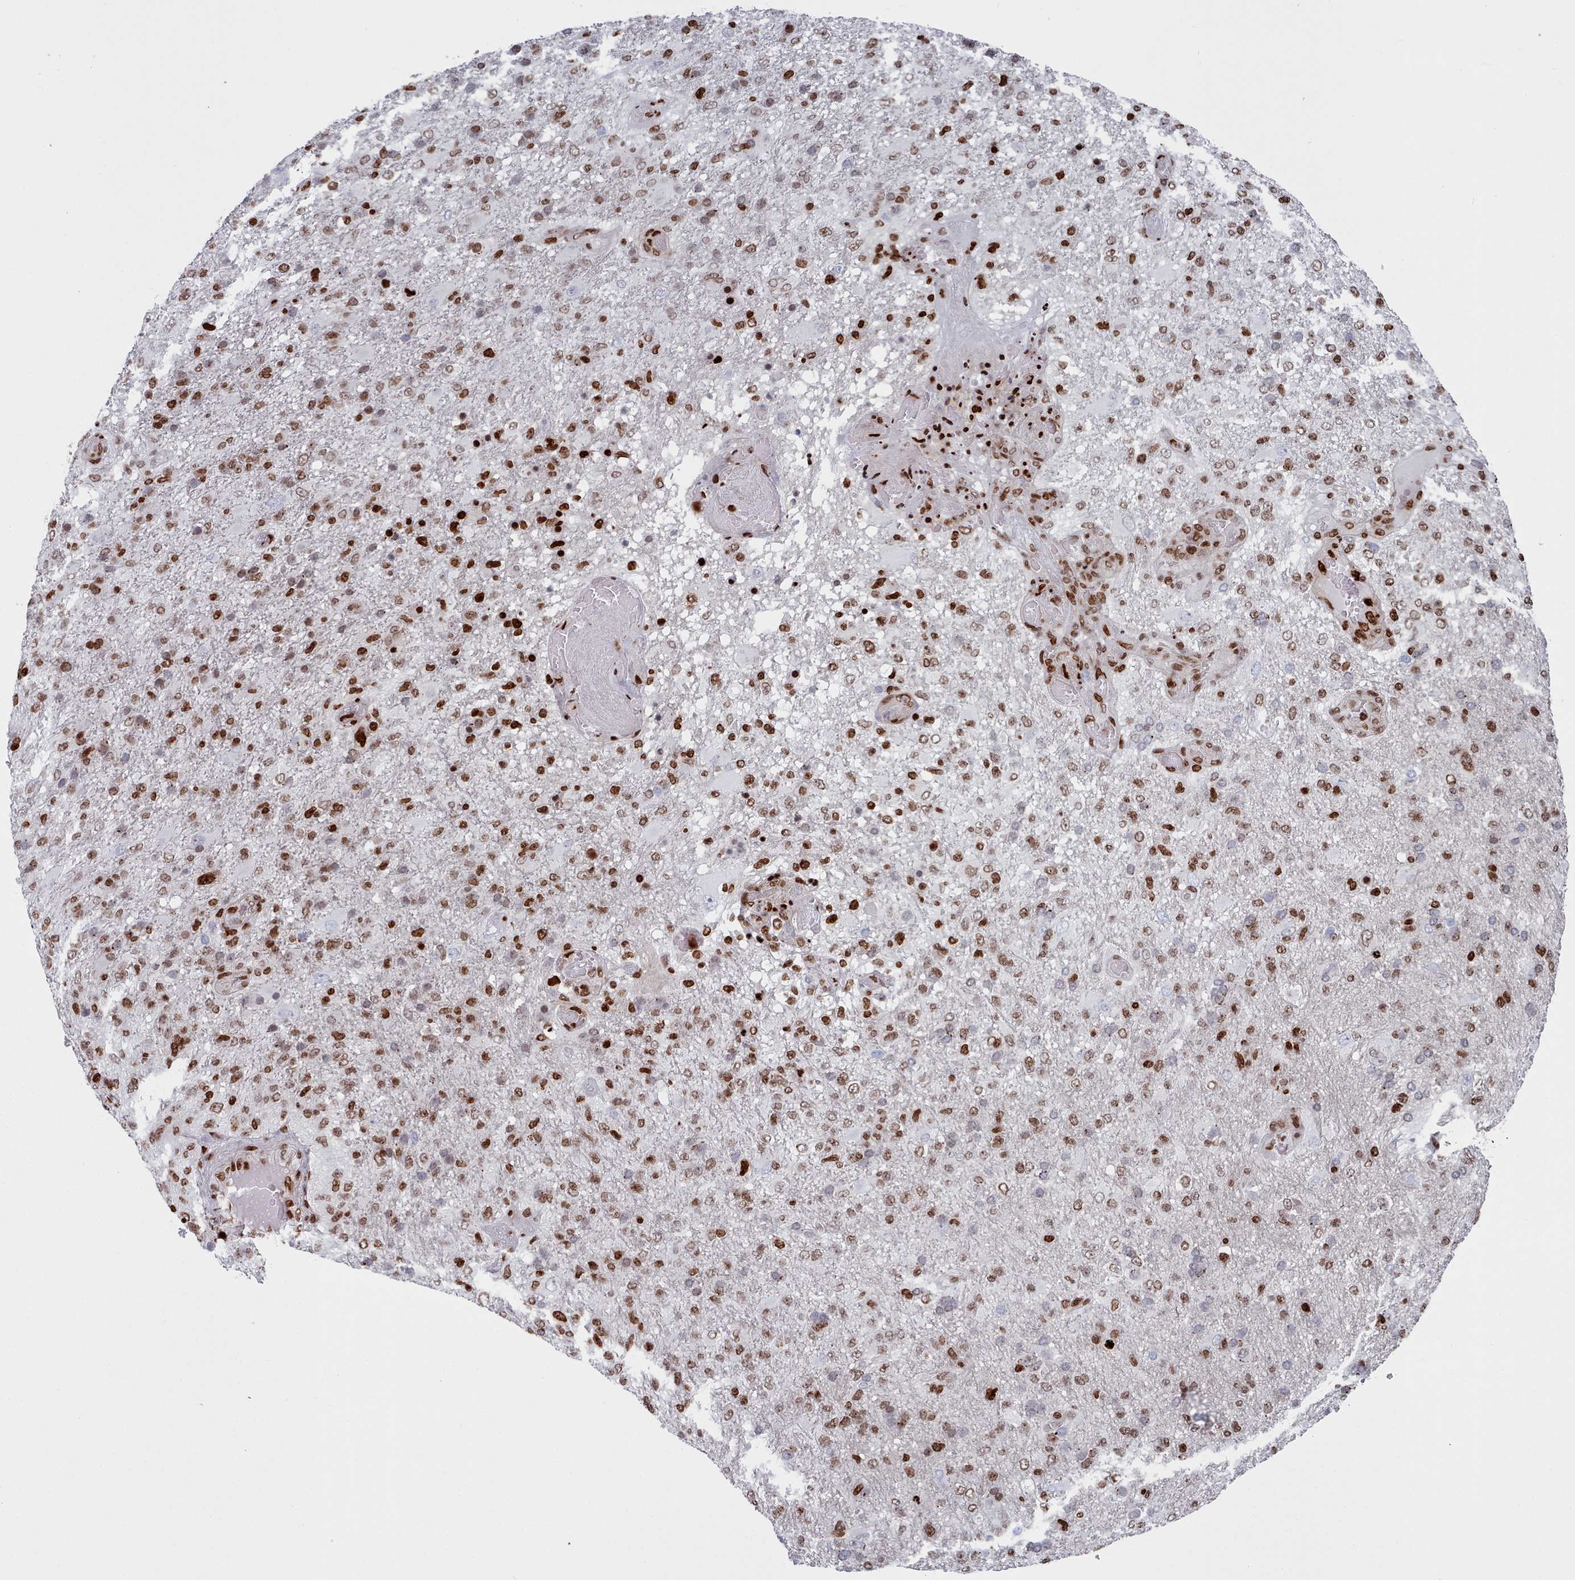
{"staining": {"intensity": "moderate", "quantity": ">75%", "location": "nuclear"}, "tissue": "glioma", "cell_type": "Tumor cells", "image_type": "cancer", "snomed": [{"axis": "morphology", "description": "Glioma, malignant, High grade"}, {"axis": "topography", "description": "Brain"}], "caption": "A high-resolution histopathology image shows immunohistochemistry staining of high-grade glioma (malignant), which demonstrates moderate nuclear positivity in about >75% of tumor cells.", "gene": "PCDHB12", "patient": {"sex": "female", "age": 74}}